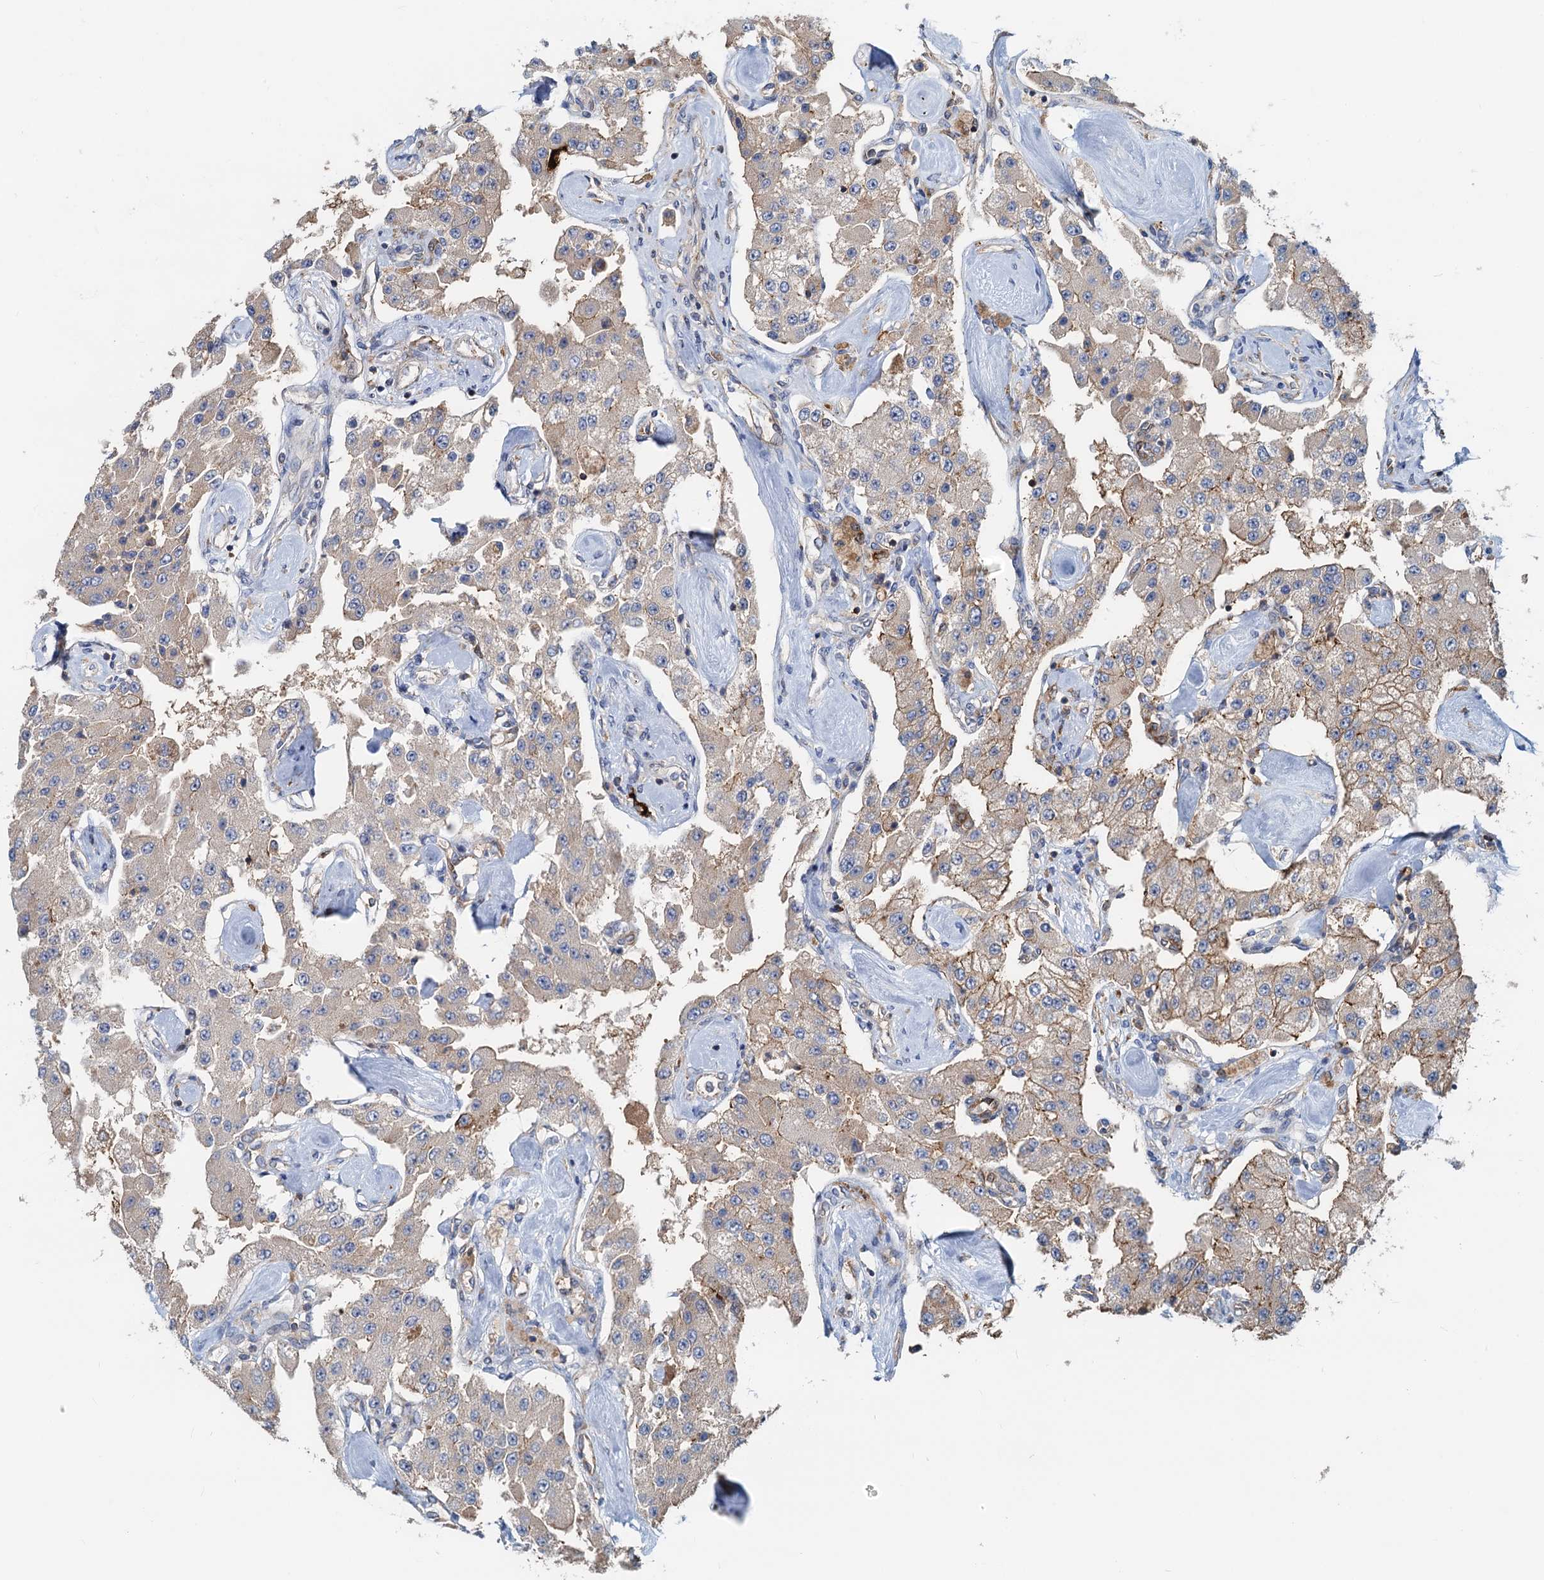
{"staining": {"intensity": "weak", "quantity": "25%-75%", "location": "cytoplasmic/membranous"}, "tissue": "carcinoid", "cell_type": "Tumor cells", "image_type": "cancer", "snomed": [{"axis": "morphology", "description": "Carcinoid, malignant, NOS"}, {"axis": "topography", "description": "Pancreas"}], "caption": "Malignant carcinoid was stained to show a protein in brown. There is low levels of weak cytoplasmic/membranous staining in approximately 25%-75% of tumor cells.", "gene": "LNX2", "patient": {"sex": "male", "age": 41}}